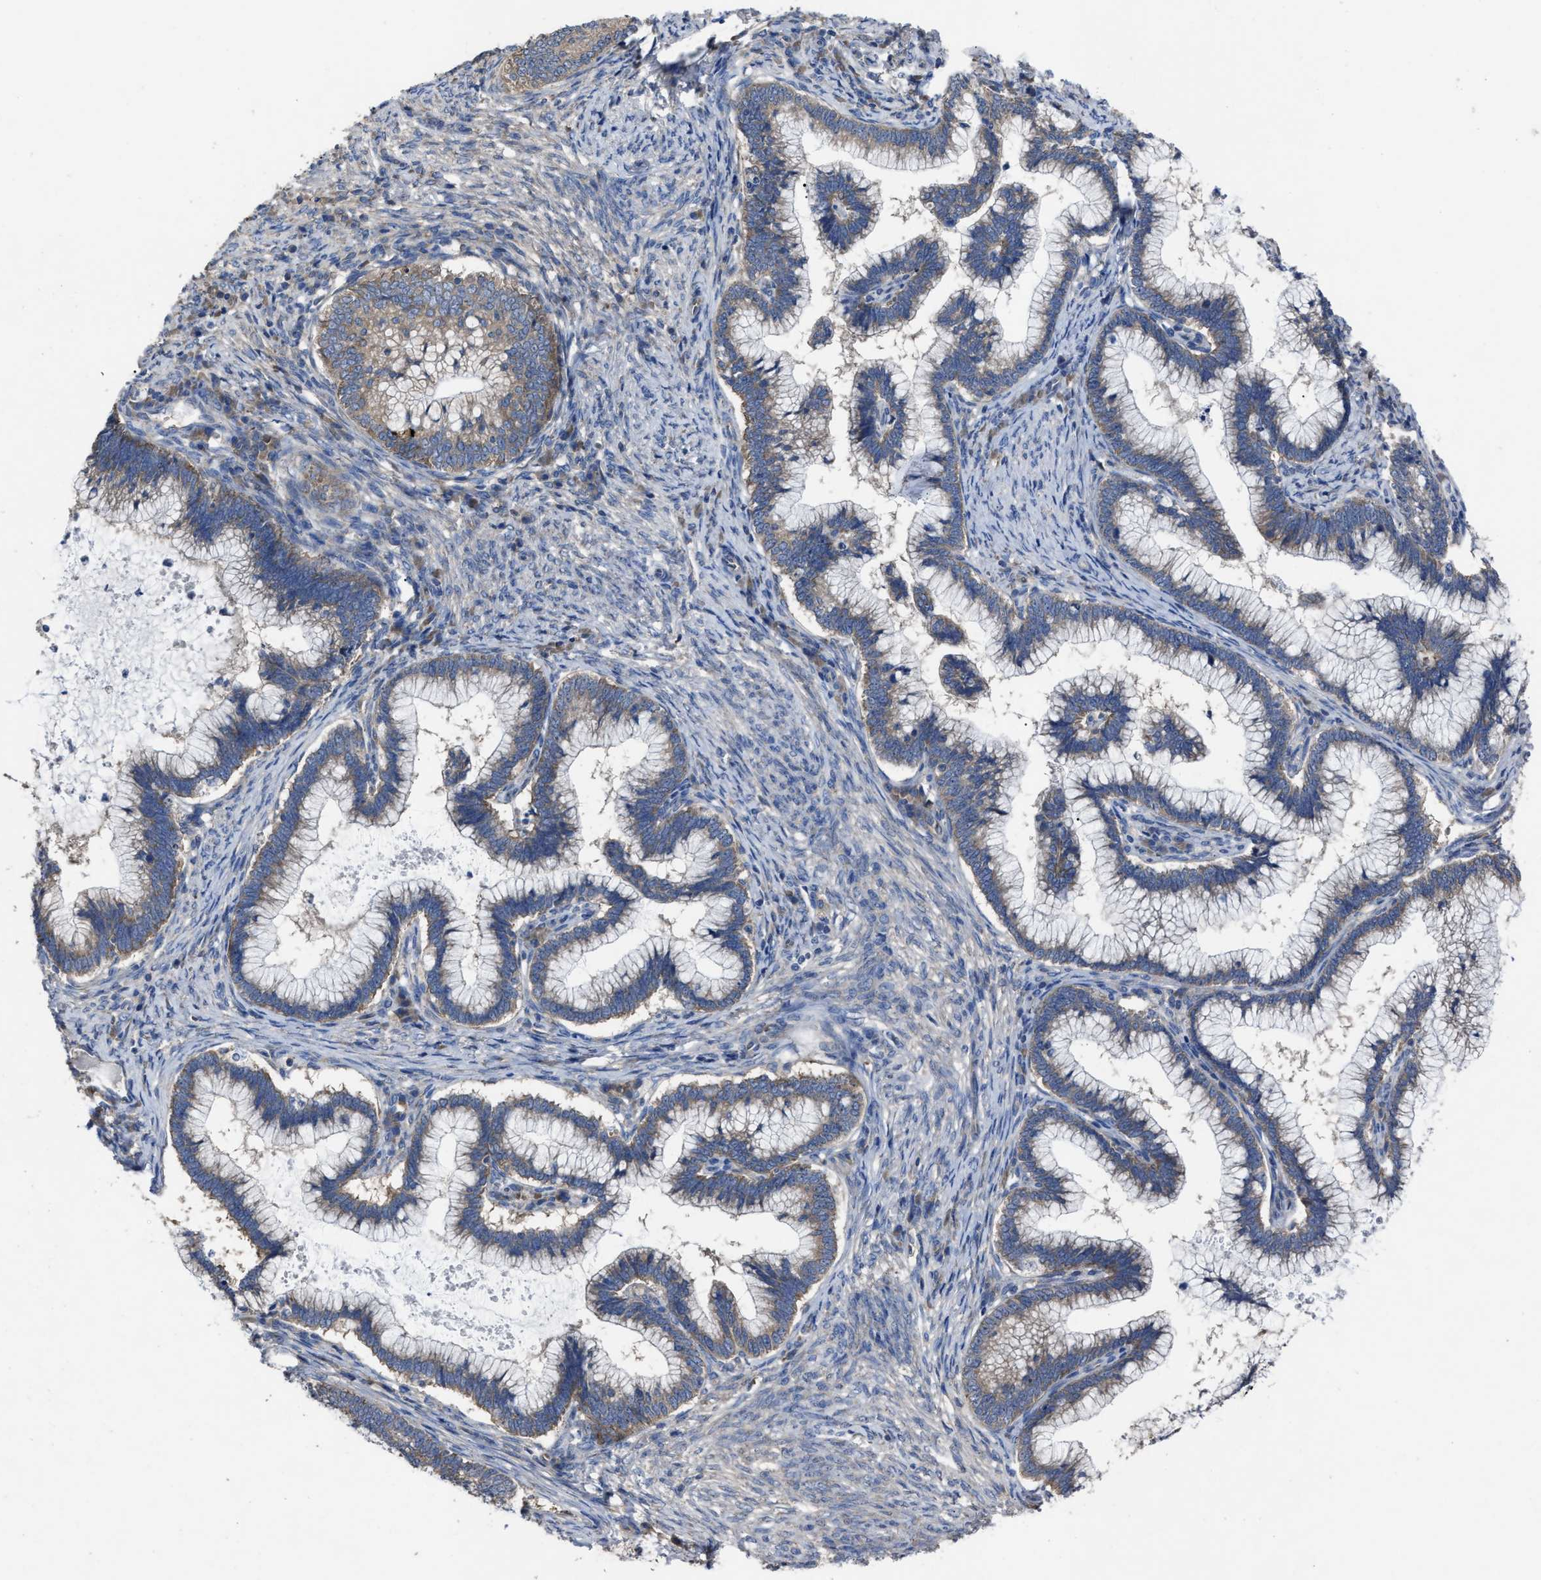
{"staining": {"intensity": "weak", "quantity": "<25%", "location": "cytoplasmic/membranous"}, "tissue": "cervical cancer", "cell_type": "Tumor cells", "image_type": "cancer", "snomed": [{"axis": "morphology", "description": "Adenocarcinoma, NOS"}, {"axis": "topography", "description": "Cervix"}], "caption": "The micrograph exhibits no significant positivity in tumor cells of adenocarcinoma (cervical).", "gene": "UPF1", "patient": {"sex": "female", "age": 36}}